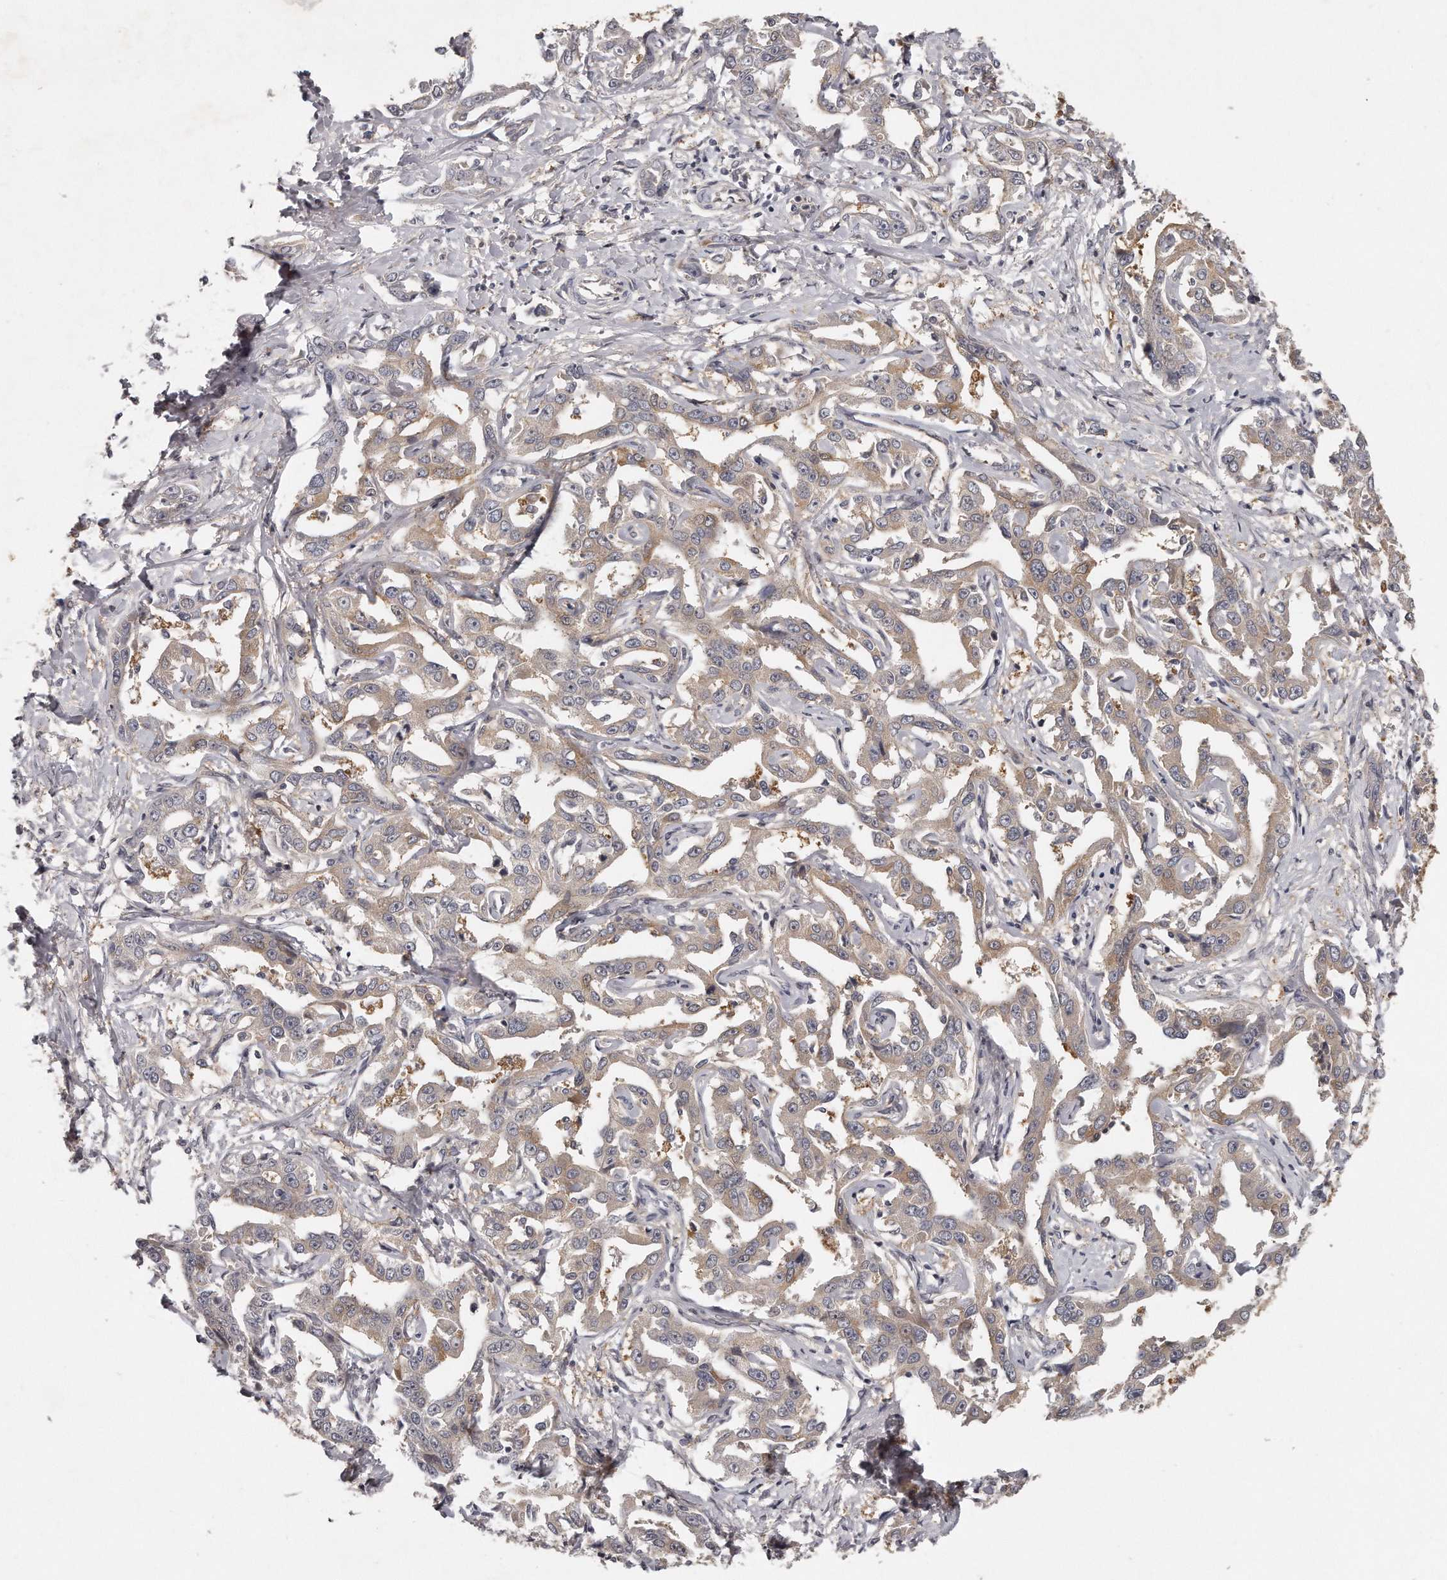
{"staining": {"intensity": "weak", "quantity": "25%-75%", "location": "cytoplasmic/membranous"}, "tissue": "liver cancer", "cell_type": "Tumor cells", "image_type": "cancer", "snomed": [{"axis": "morphology", "description": "Cholangiocarcinoma"}, {"axis": "topography", "description": "Liver"}], "caption": "A brown stain shows weak cytoplasmic/membranous expression of a protein in human liver cancer (cholangiocarcinoma) tumor cells.", "gene": "GGCT", "patient": {"sex": "male", "age": 59}}